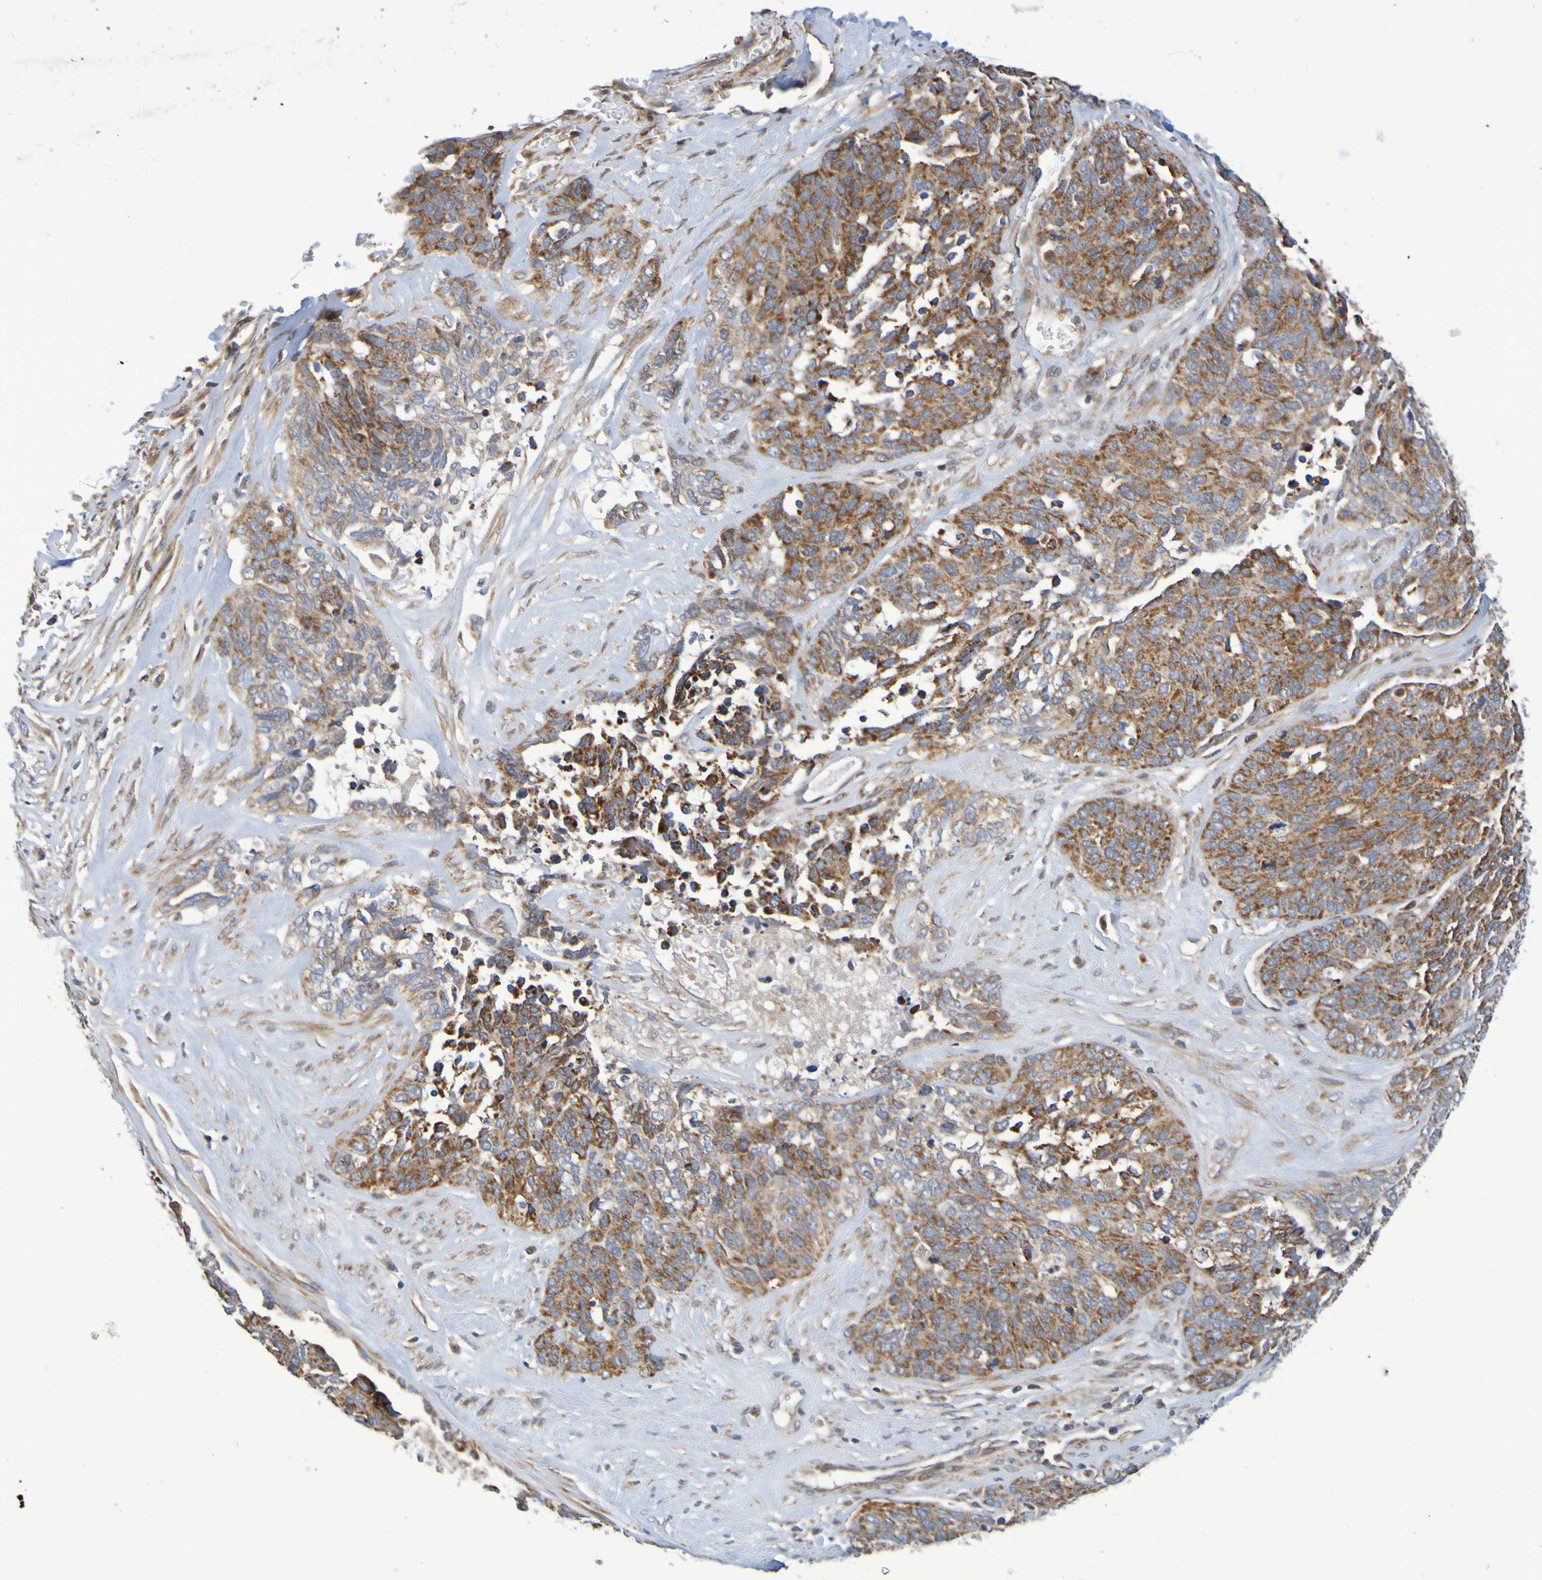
{"staining": {"intensity": "strong", "quantity": ">75%", "location": "cytoplasmic/membranous"}, "tissue": "ovarian cancer", "cell_type": "Tumor cells", "image_type": "cancer", "snomed": [{"axis": "morphology", "description": "Cystadenocarcinoma, serous, NOS"}, {"axis": "topography", "description": "Ovary"}], "caption": "A brown stain shows strong cytoplasmic/membranous staining of a protein in human ovarian cancer tumor cells.", "gene": "CCDC51", "patient": {"sex": "female", "age": 44}}